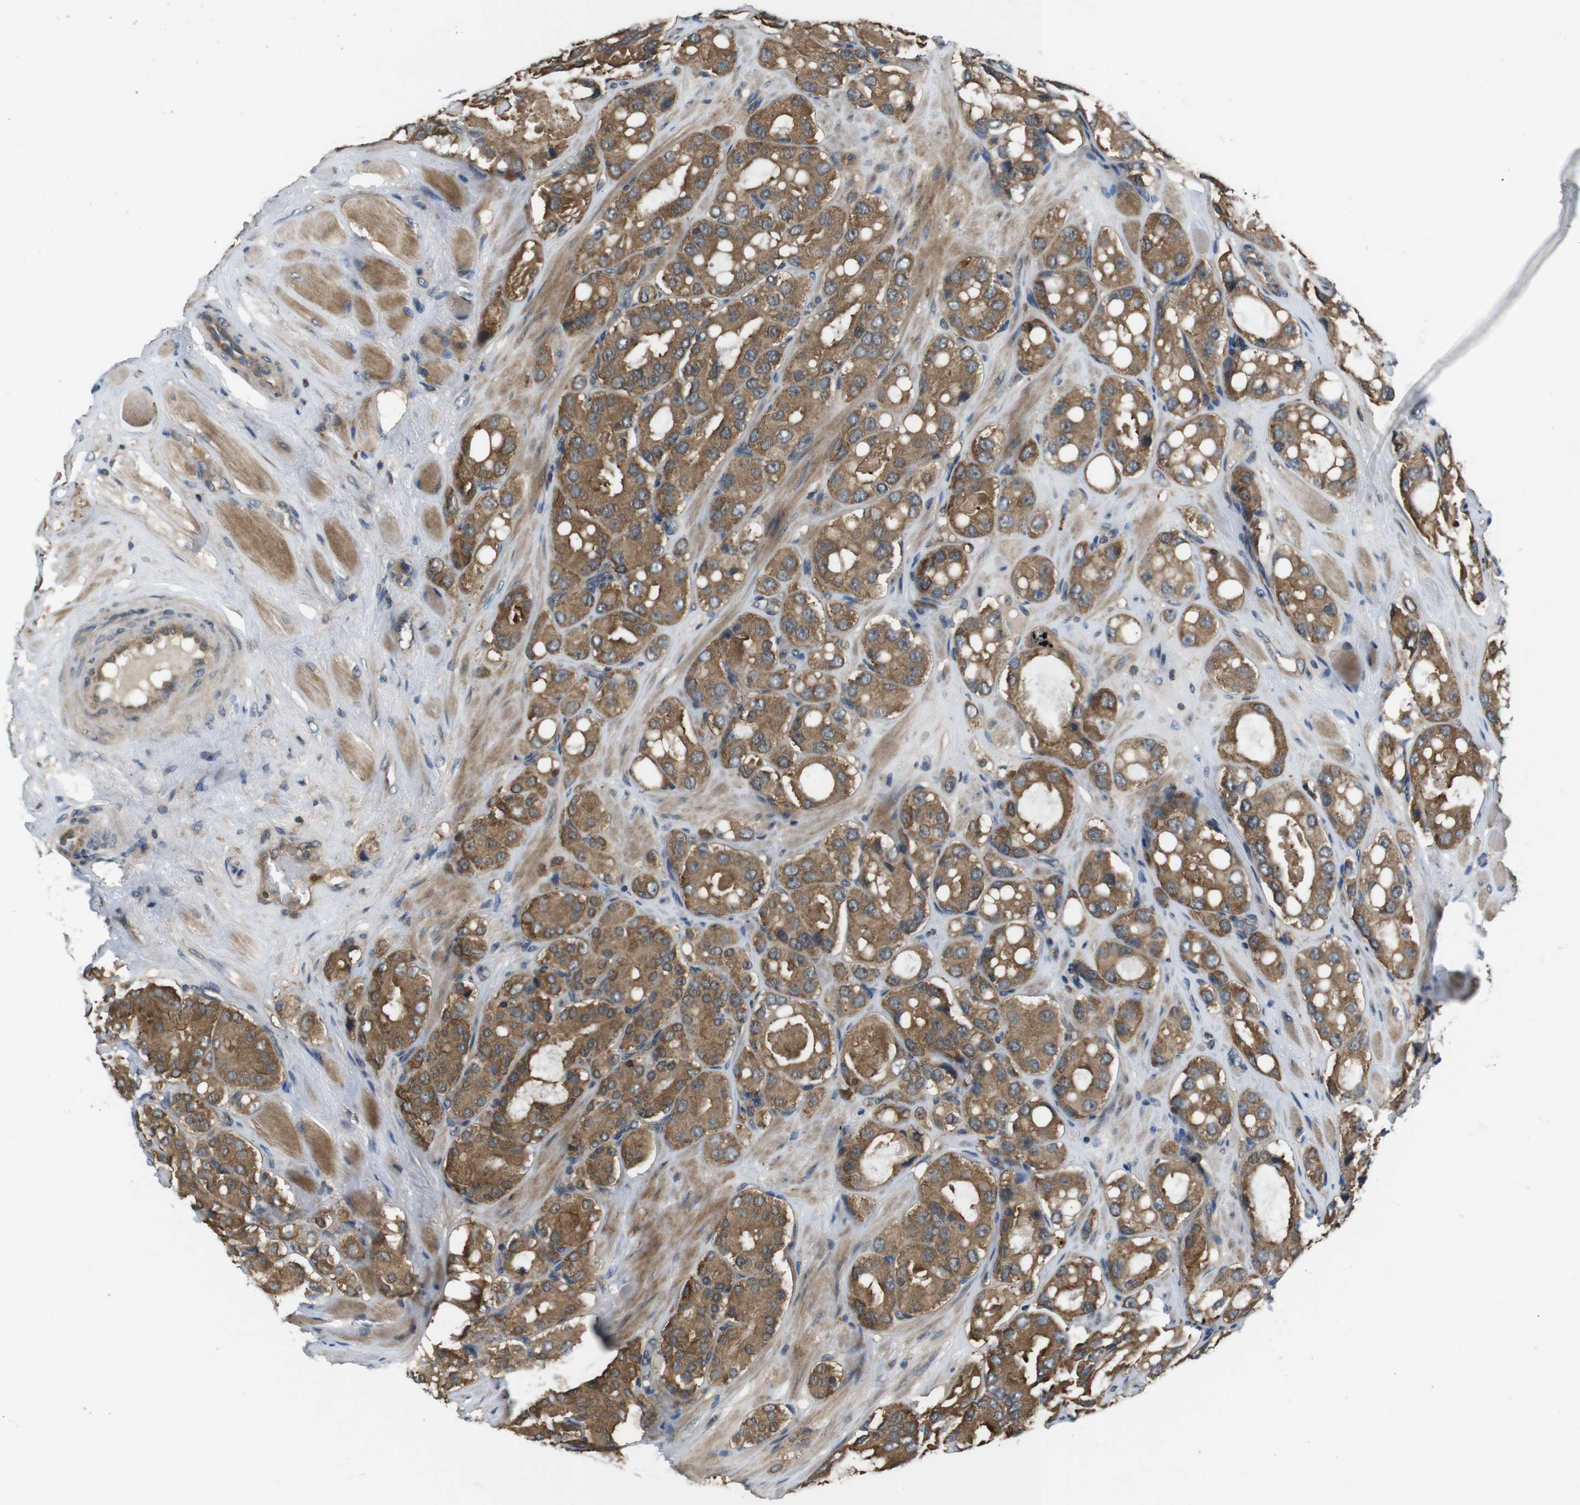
{"staining": {"intensity": "moderate", "quantity": ">75%", "location": "cytoplasmic/membranous"}, "tissue": "prostate cancer", "cell_type": "Tumor cells", "image_type": "cancer", "snomed": [{"axis": "morphology", "description": "Adenocarcinoma, High grade"}, {"axis": "topography", "description": "Prostate"}], "caption": "Human prostate high-grade adenocarcinoma stained with a protein marker exhibits moderate staining in tumor cells.", "gene": "SLC22A23", "patient": {"sex": "male", "age": 65}}